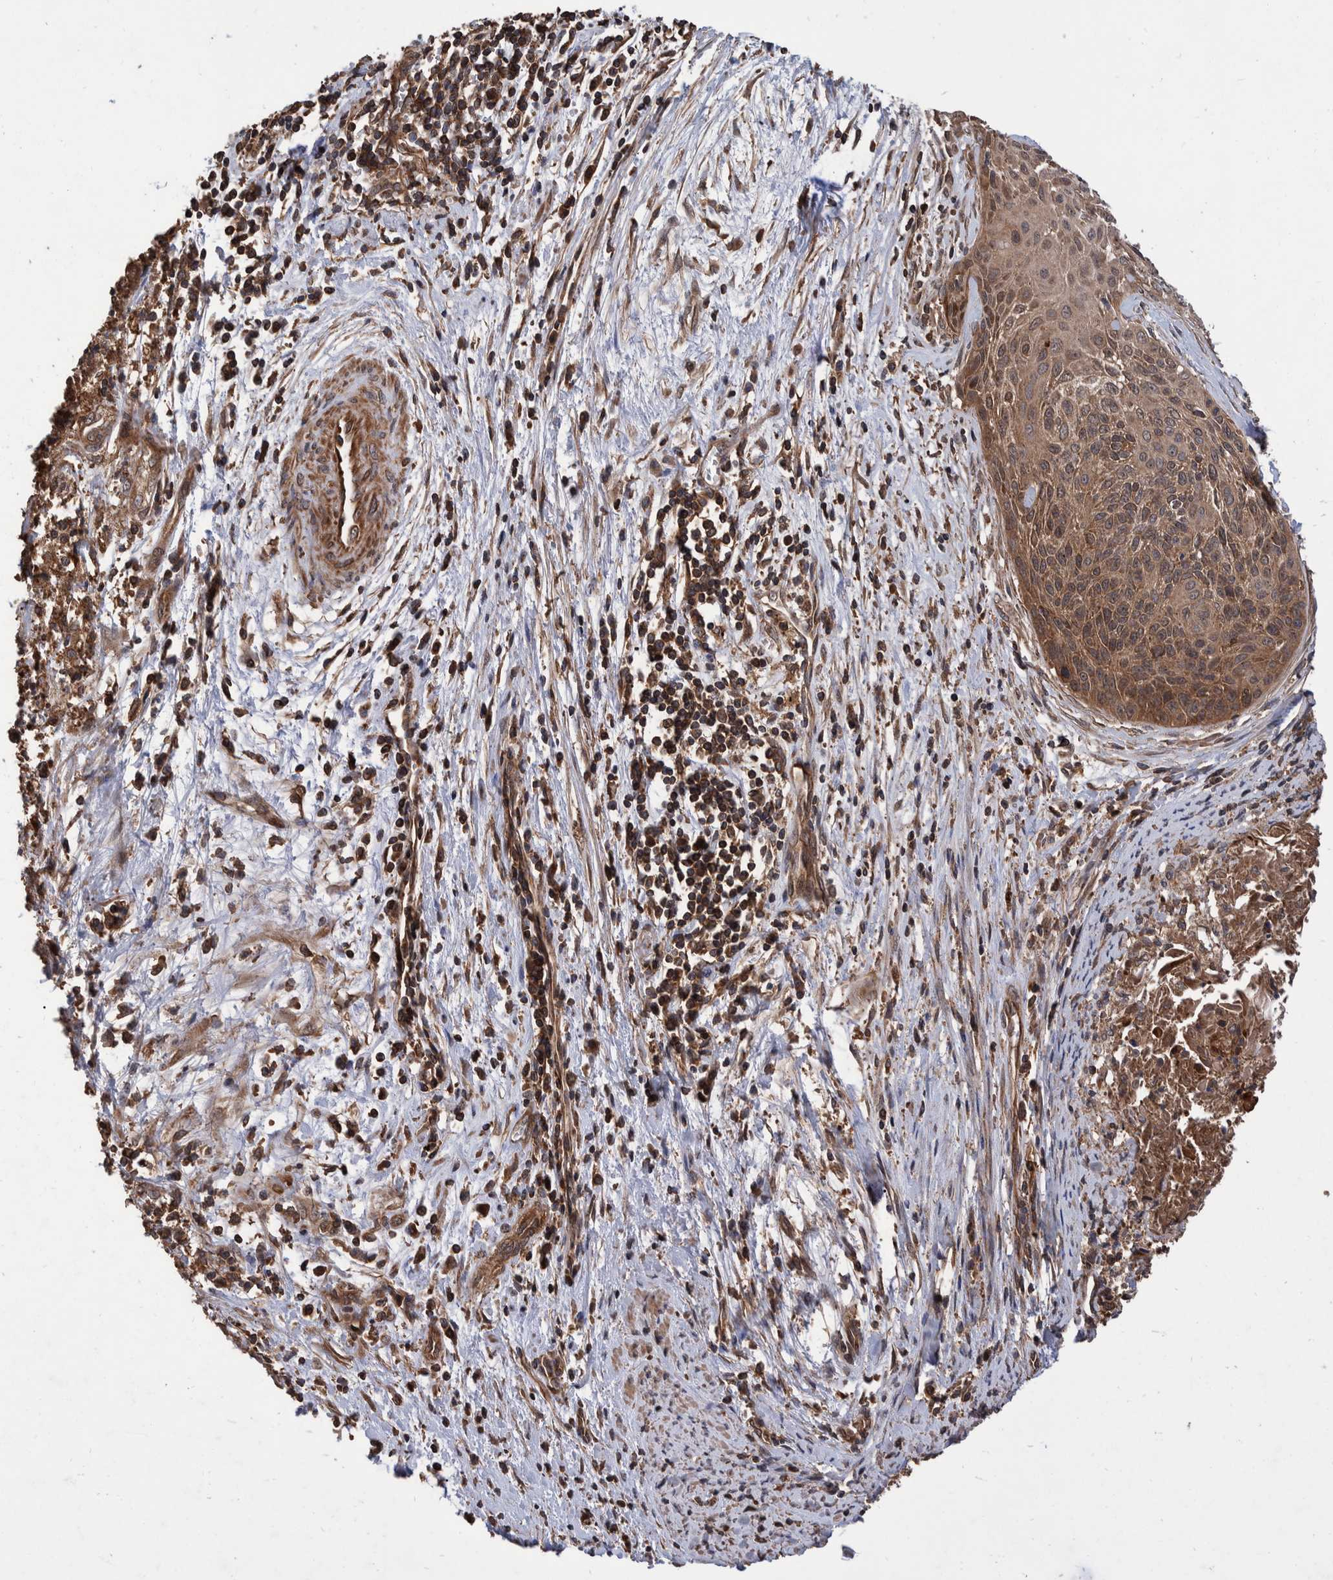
{"staining": {"intensity": "moderate", "quantity": ">75%", "location": "cytoplasmic/membranous"}, "tissue": "cervical cancer", "cell_type": "Tumor cells", "image_type": "cancer", "snomed": [{"axis": "morphology", "description": "Squamous cell carcinoma, NOS"}, {"axis": "topography", "description": "Cervix"}], "caption": "Human cervical cancer (squamous cell carcinoma) stained with a protein marker shows moderate staining in tumor cells.", "gene": "VBP1", "patient": {"sex": "female", "age": 55}}